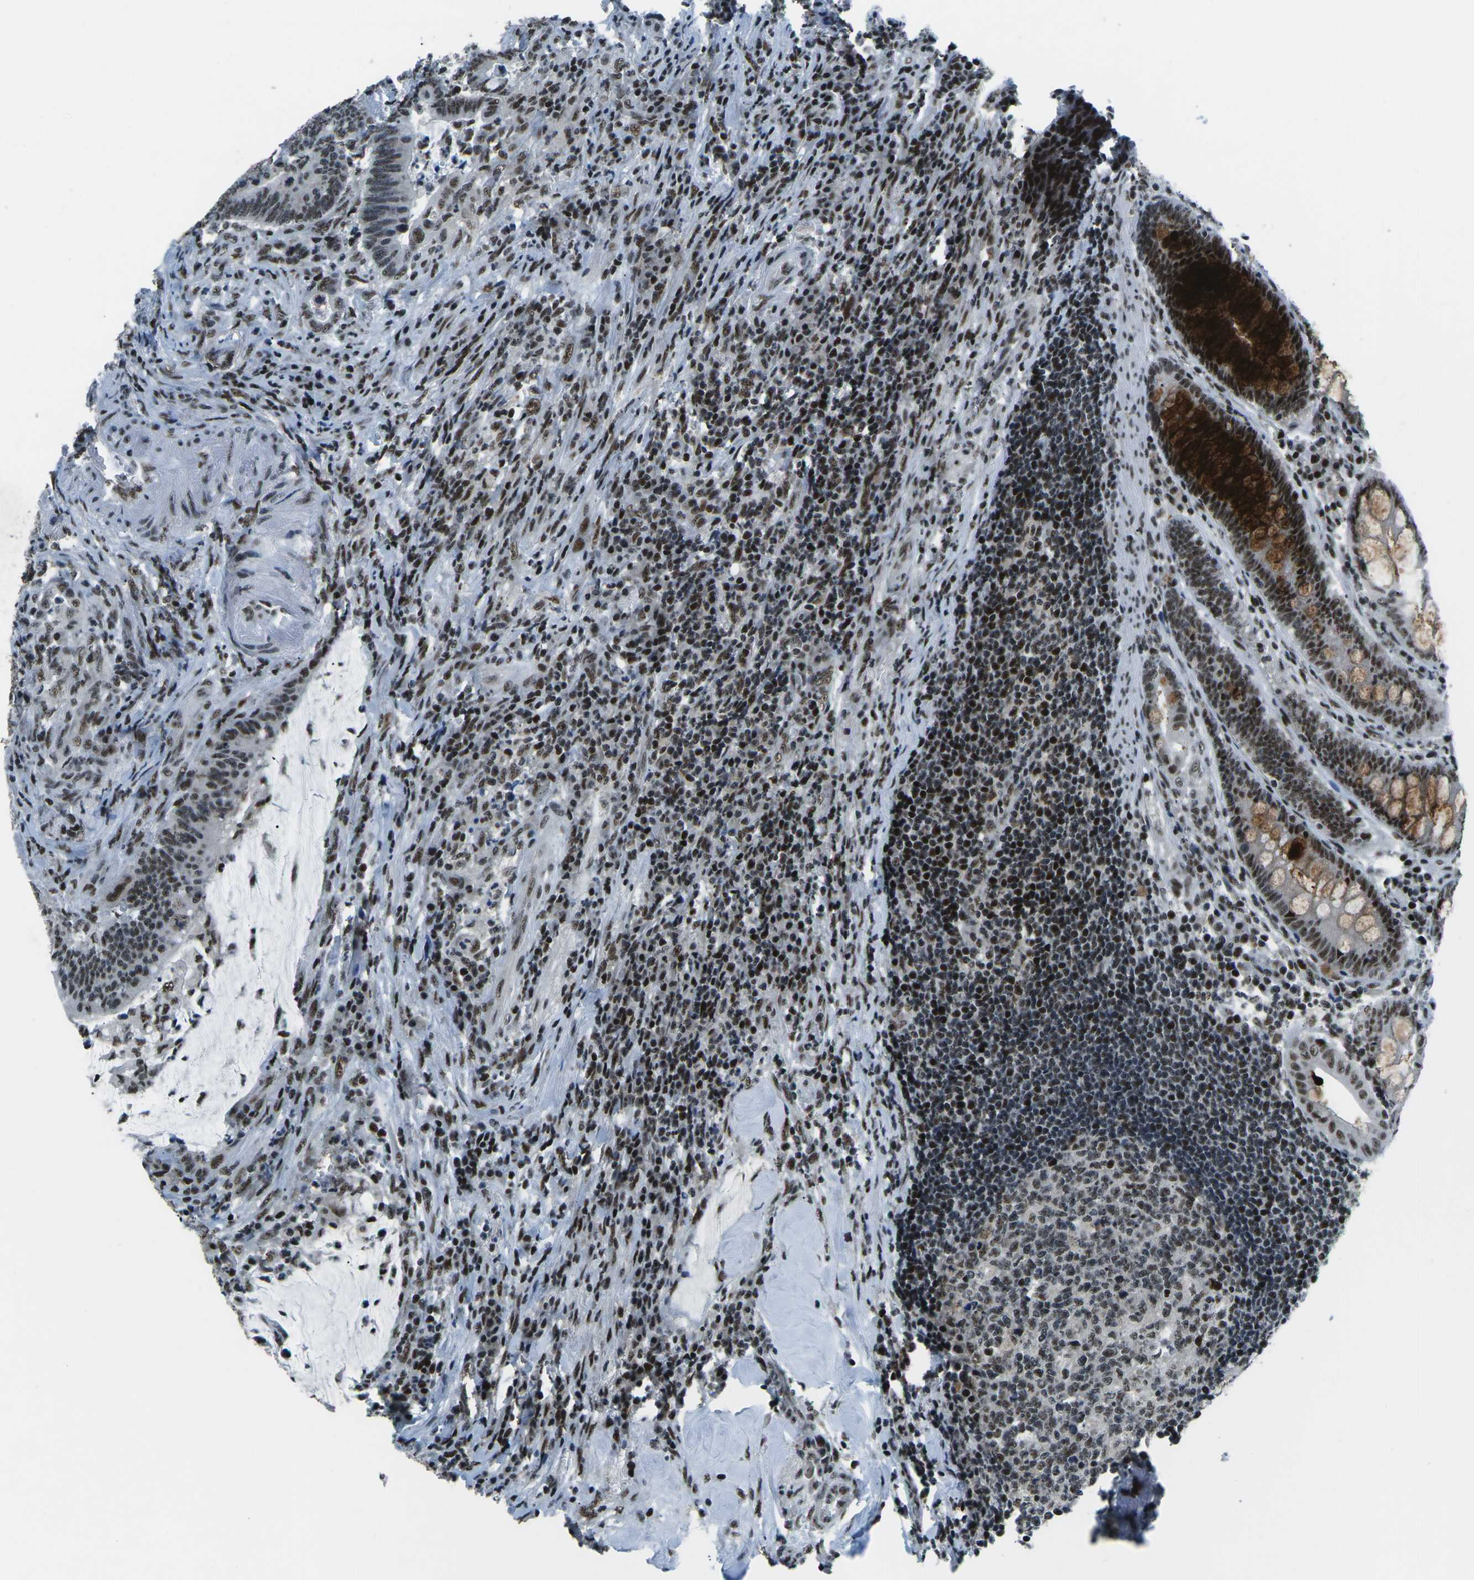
{"staining": {"intensity": "strong", "quantity": ">75%", "location": "nuclear"}, "tissue": "colorectal cancer", "cell_type": "Tumor cells", "image_type": "cancer", "snomed": [{"axis": "morphology", "description": "Normal tissue, NOS"}, {"axis": "morphology", "description": "Adenocarcinoma, NOS"}, {"axis": "topography", "description": "Colon"}], "caption": "A micrograph of human colorectal cancer stained for a protein exhibits strong nuclear brown staining in tumor cells.", "gene": "RBL2", "patient": {"sex": "female", "age": 66}}